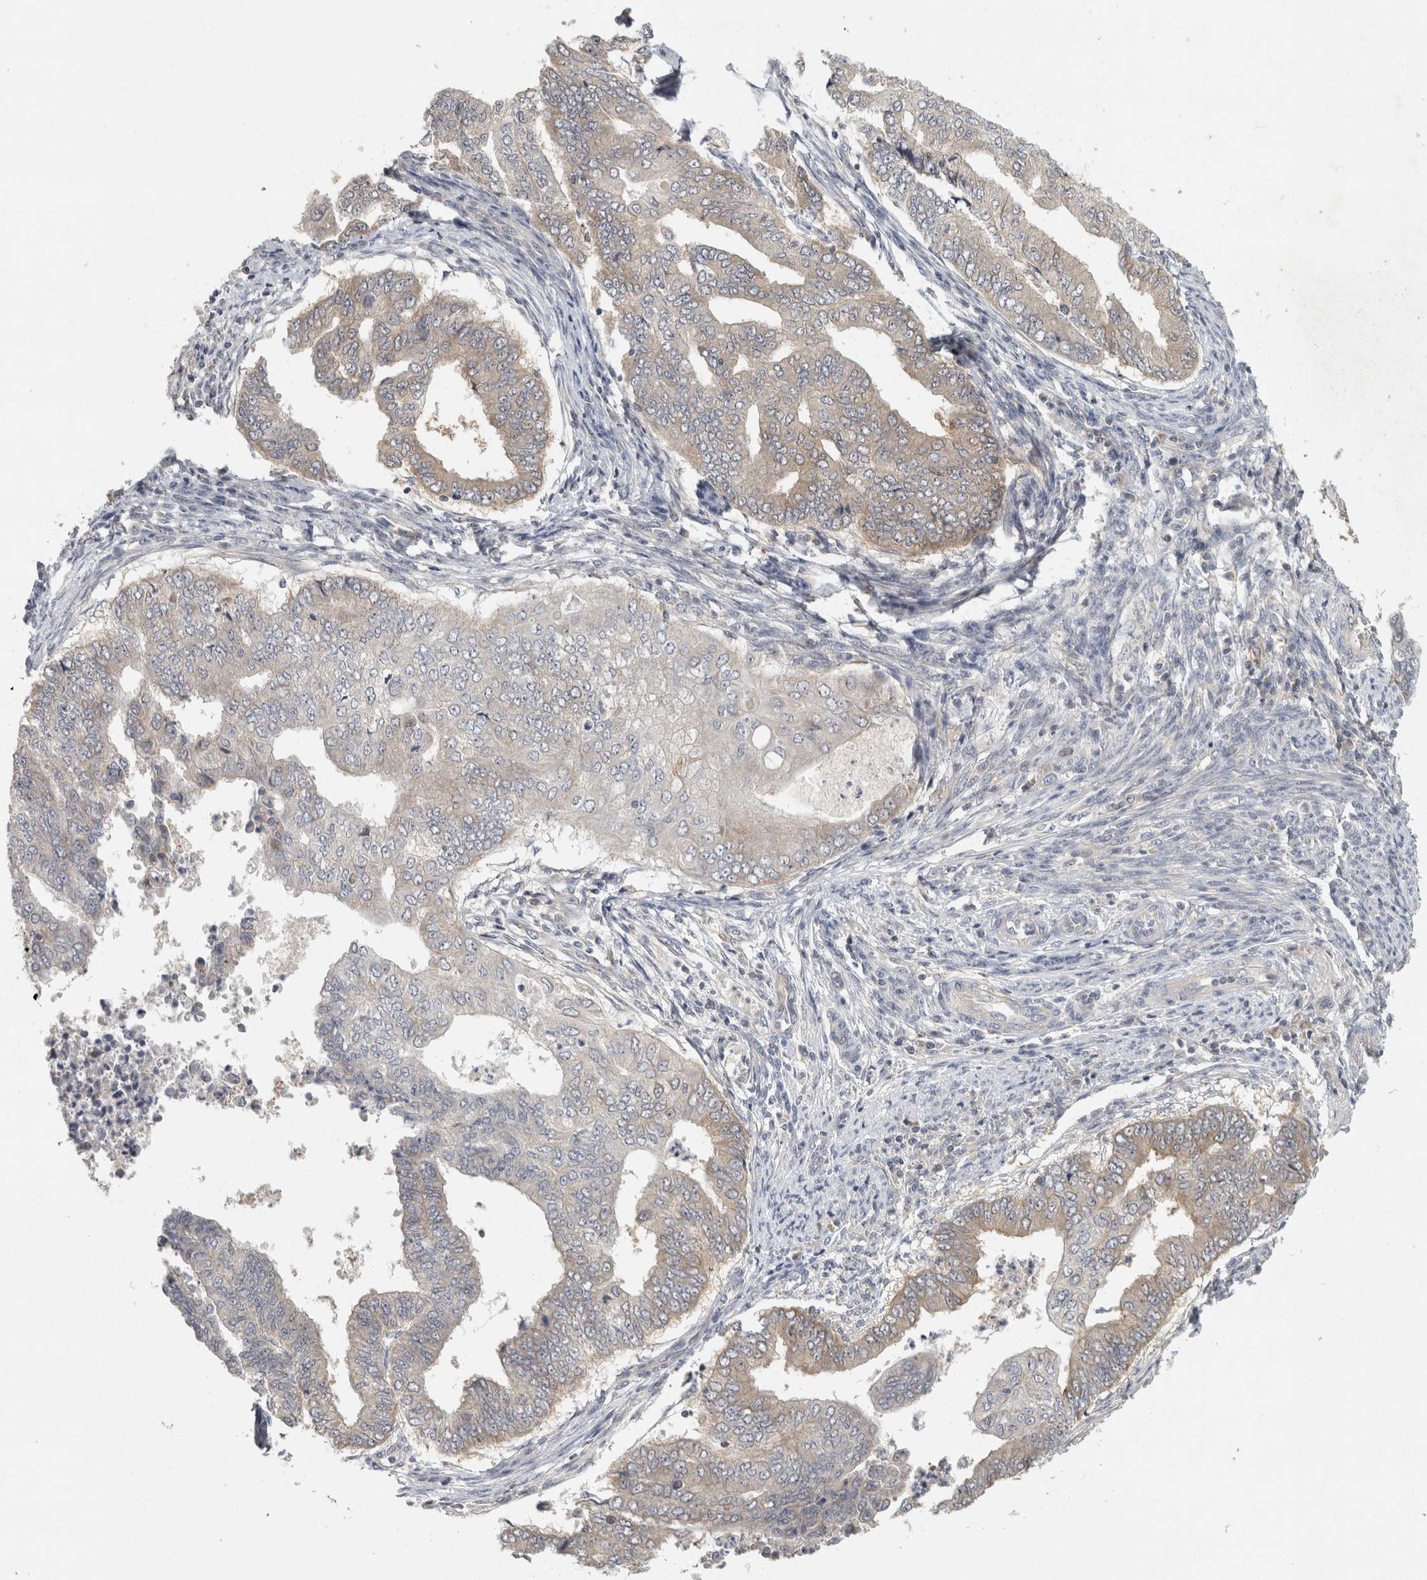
{"staining": {"intensity": "weak", "quantity": "25%-75%", "location": "cytoplasmic/membranous"}, "tissue": "endometrial cancer", "cell_type": "Tumor cells", "image_type": "cancer", "snomed": [{"axis": "morphology", "description": "Polyp, NOS"}, {"axis": "morphology", "description": "Adenocarcinoma, NOS"}, {"axis": "morphology", "description": "Adenoma, NOS"}, {"axis": "topography", "description": "Endometrium"}], "caption": "Human endometrial cancer (adenocarcinoma) stained for a protein (brown) demonstrates weak cytoplasmic/membranous positive positivity in about 25%-75% of tumor cells.", "gene": "ACAT2", "patient": {"sex": "female", "age": 79}}